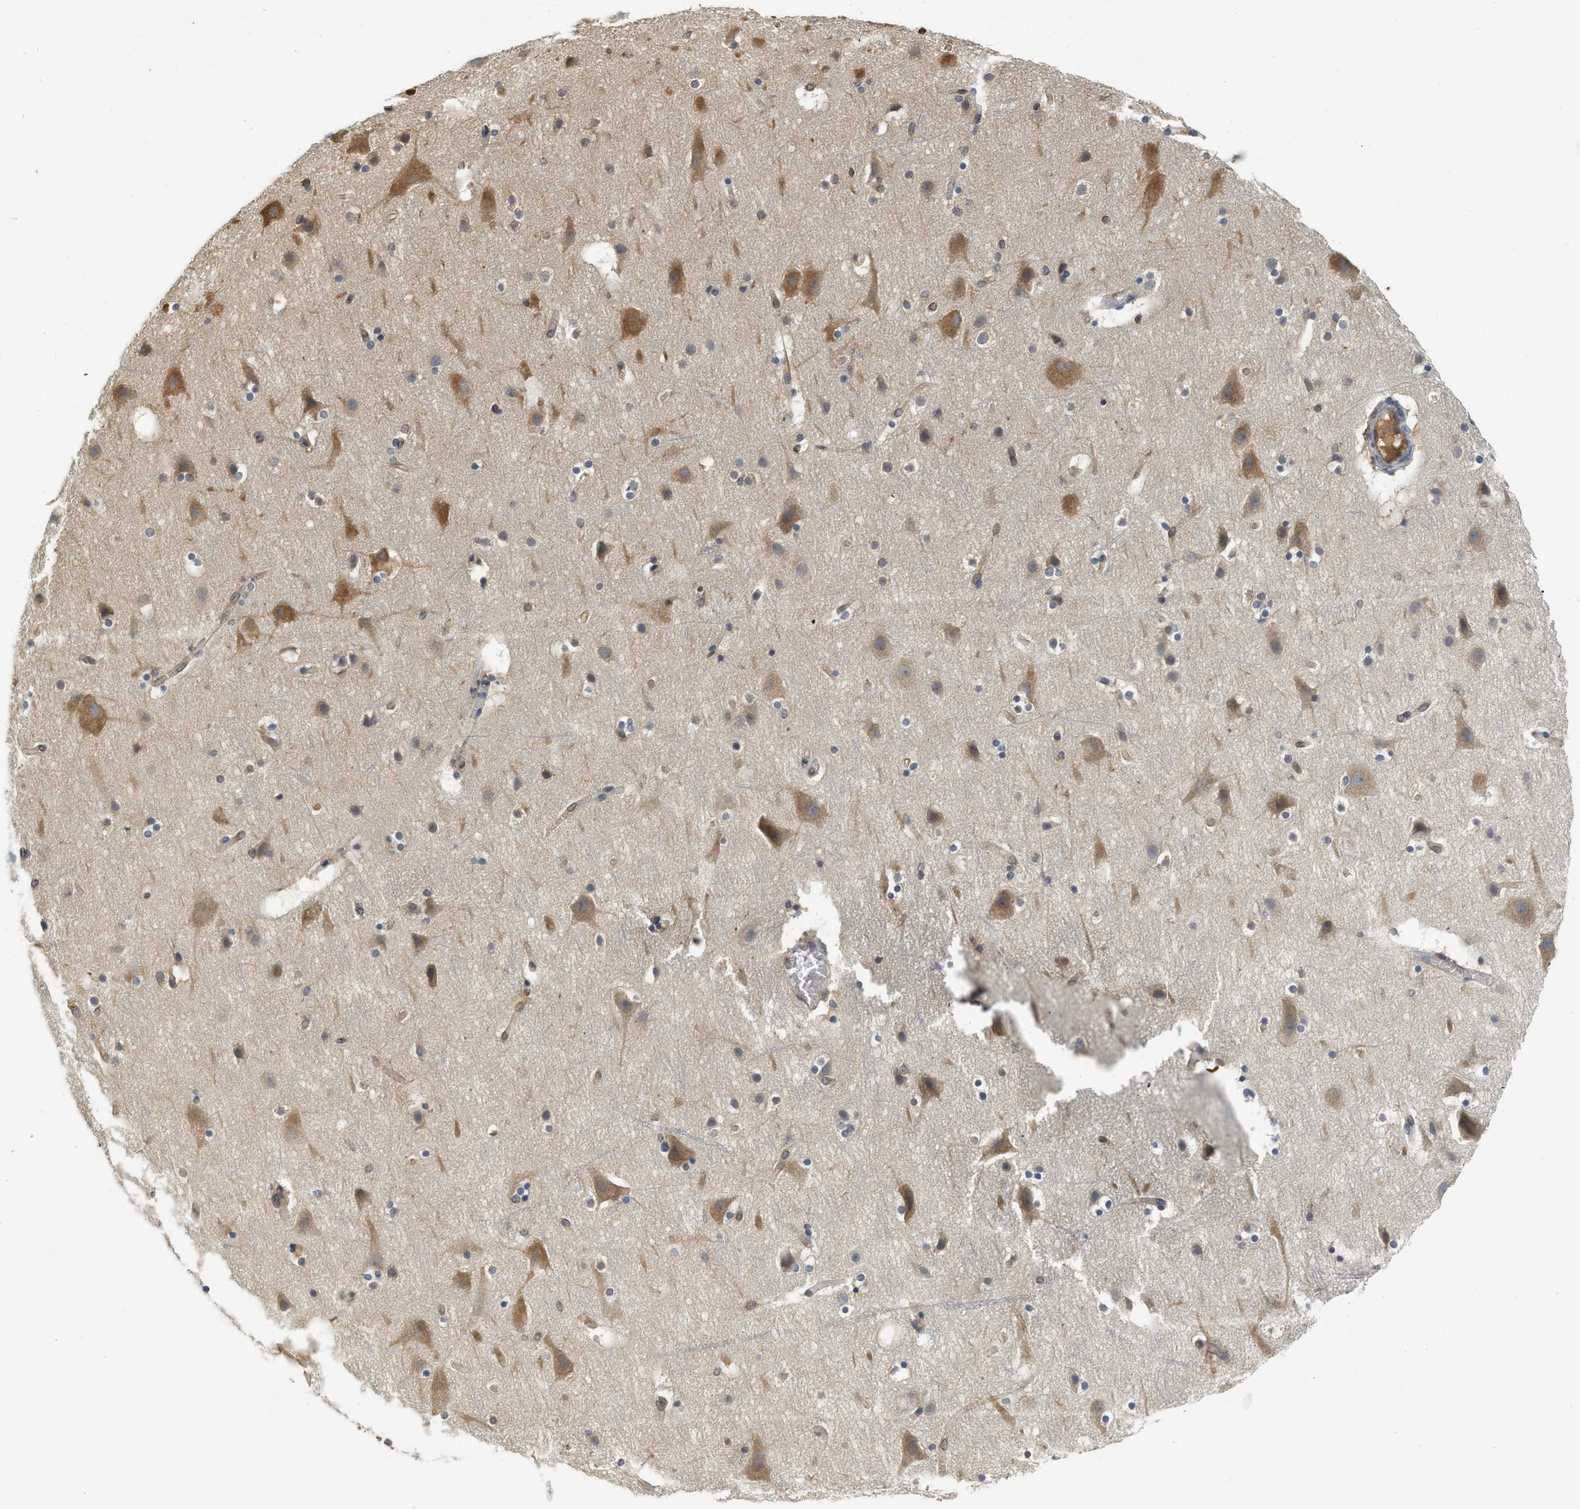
{"staining": {"intensity": "moderate", "quantity": ">75%", "location": "cytoplasmic/membranous"}, "tissue": "cerebral cortex", "cell_type": "Endothelial cells", "image_type": "normal", "snomed": [{"axis": "morphology", "description": "Normal tissue, NOS"}, {"axis": "topography", "description": "Cerebral cortex"}], "caption": "Cerebral cortex stained with a brown dye displays moderate cytoplasmic/membranous positive positivity in approximately >75% of endothelial cells.", "gene": "BCAP31", "patient": {"sex": "male", "age": 45}}